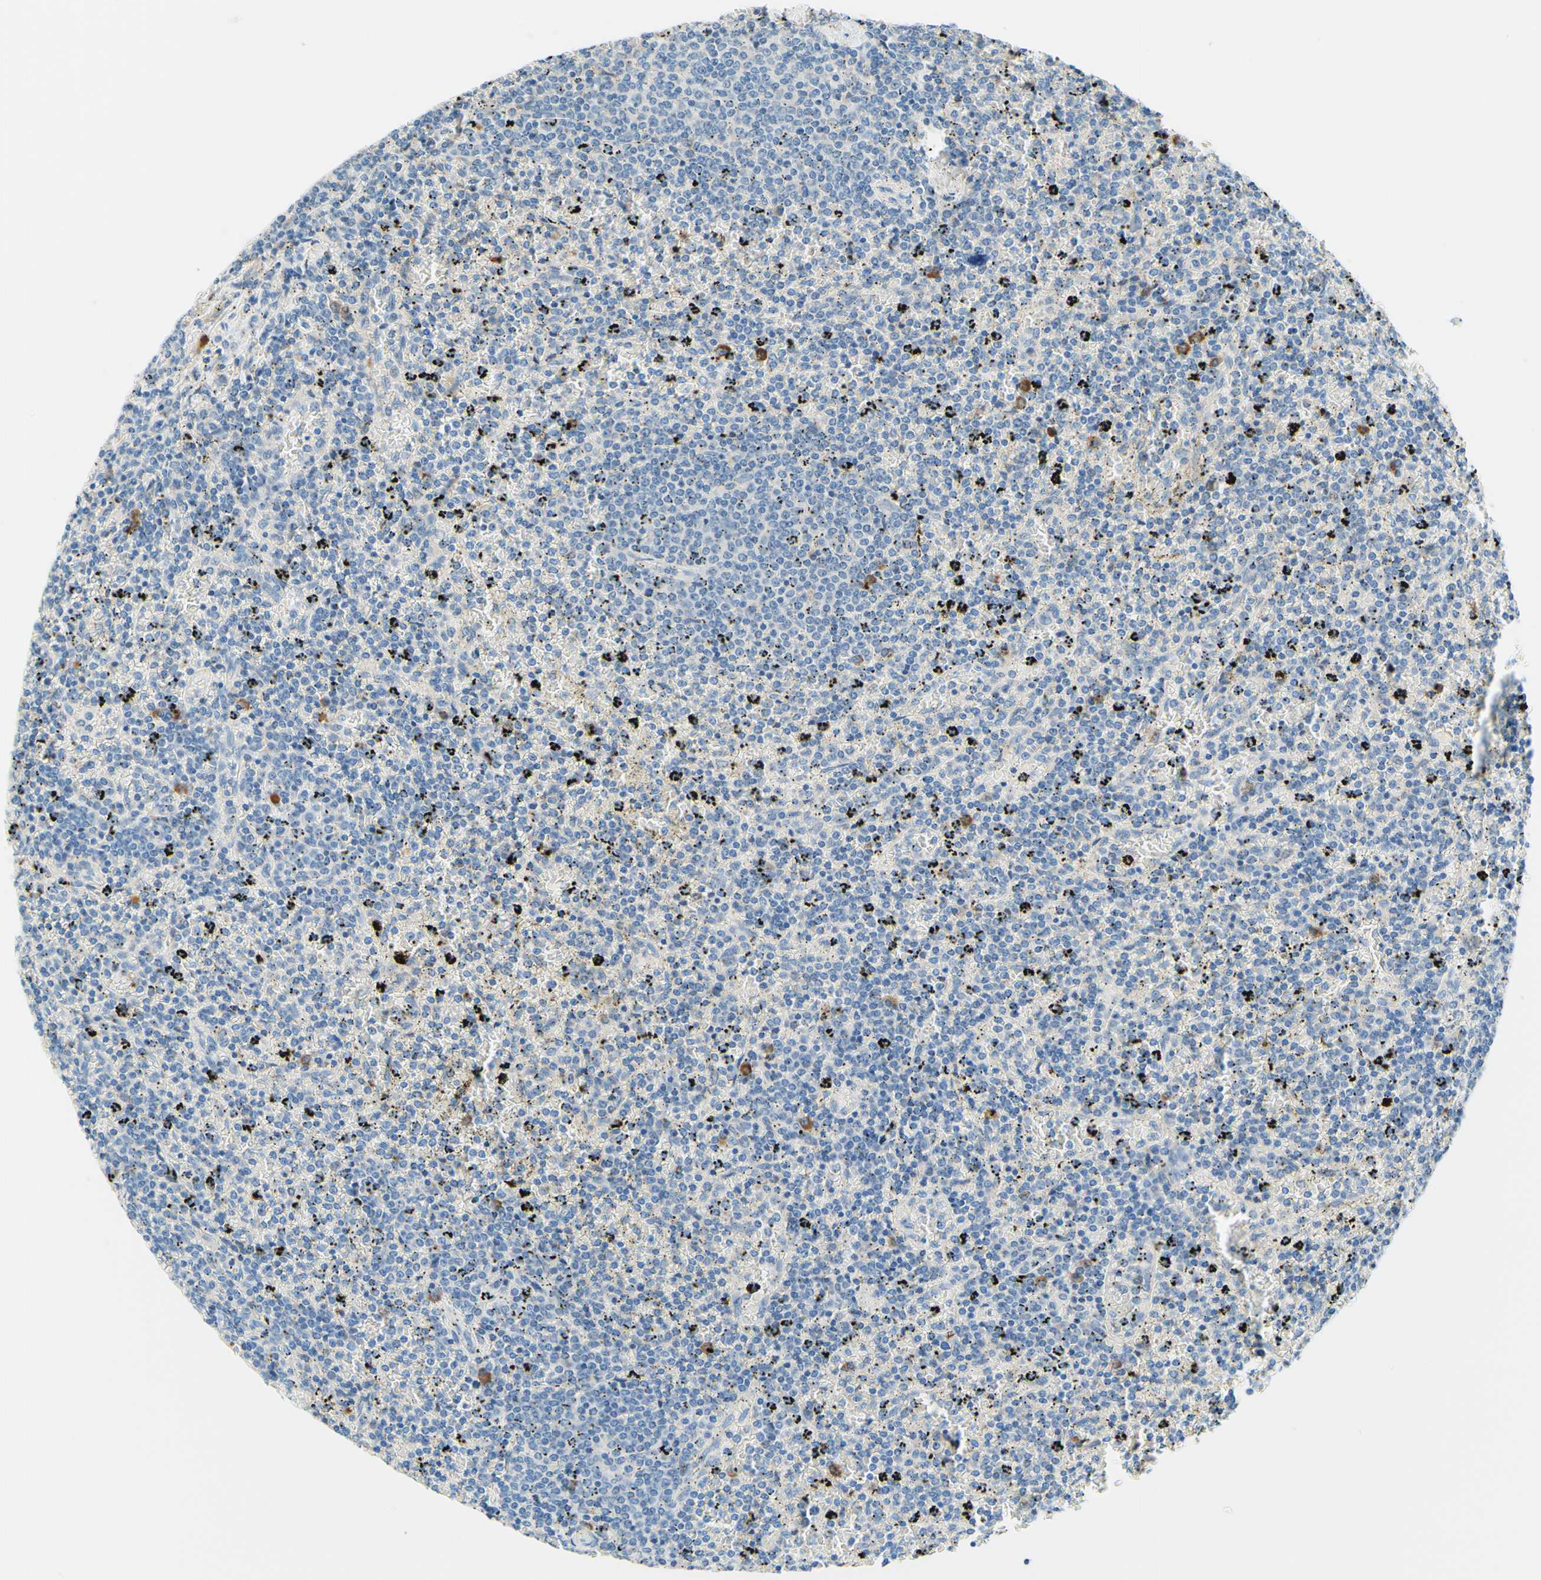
{"staining": {"intensity": "negative", "quantity": "none", "location": "none"}, "tissue": "lymphoma", "cell_type": "Tumor cells", "image_type": "cancer", "snomed": [{"axis": "morphology", "description": "Malignant lymphoma, non-Hodgkin's type, Low grade"}, {"axis": "topography", "description": "Spleen"}], "caption": "High magnification brightfield microscopy of lymphoma stained with DAB (brown) and counterstained with hematoxylin (blue): tumor cells show no significant positivity.", "gene": "PASD1", "patient": {"sex": "female", "age": 77}}